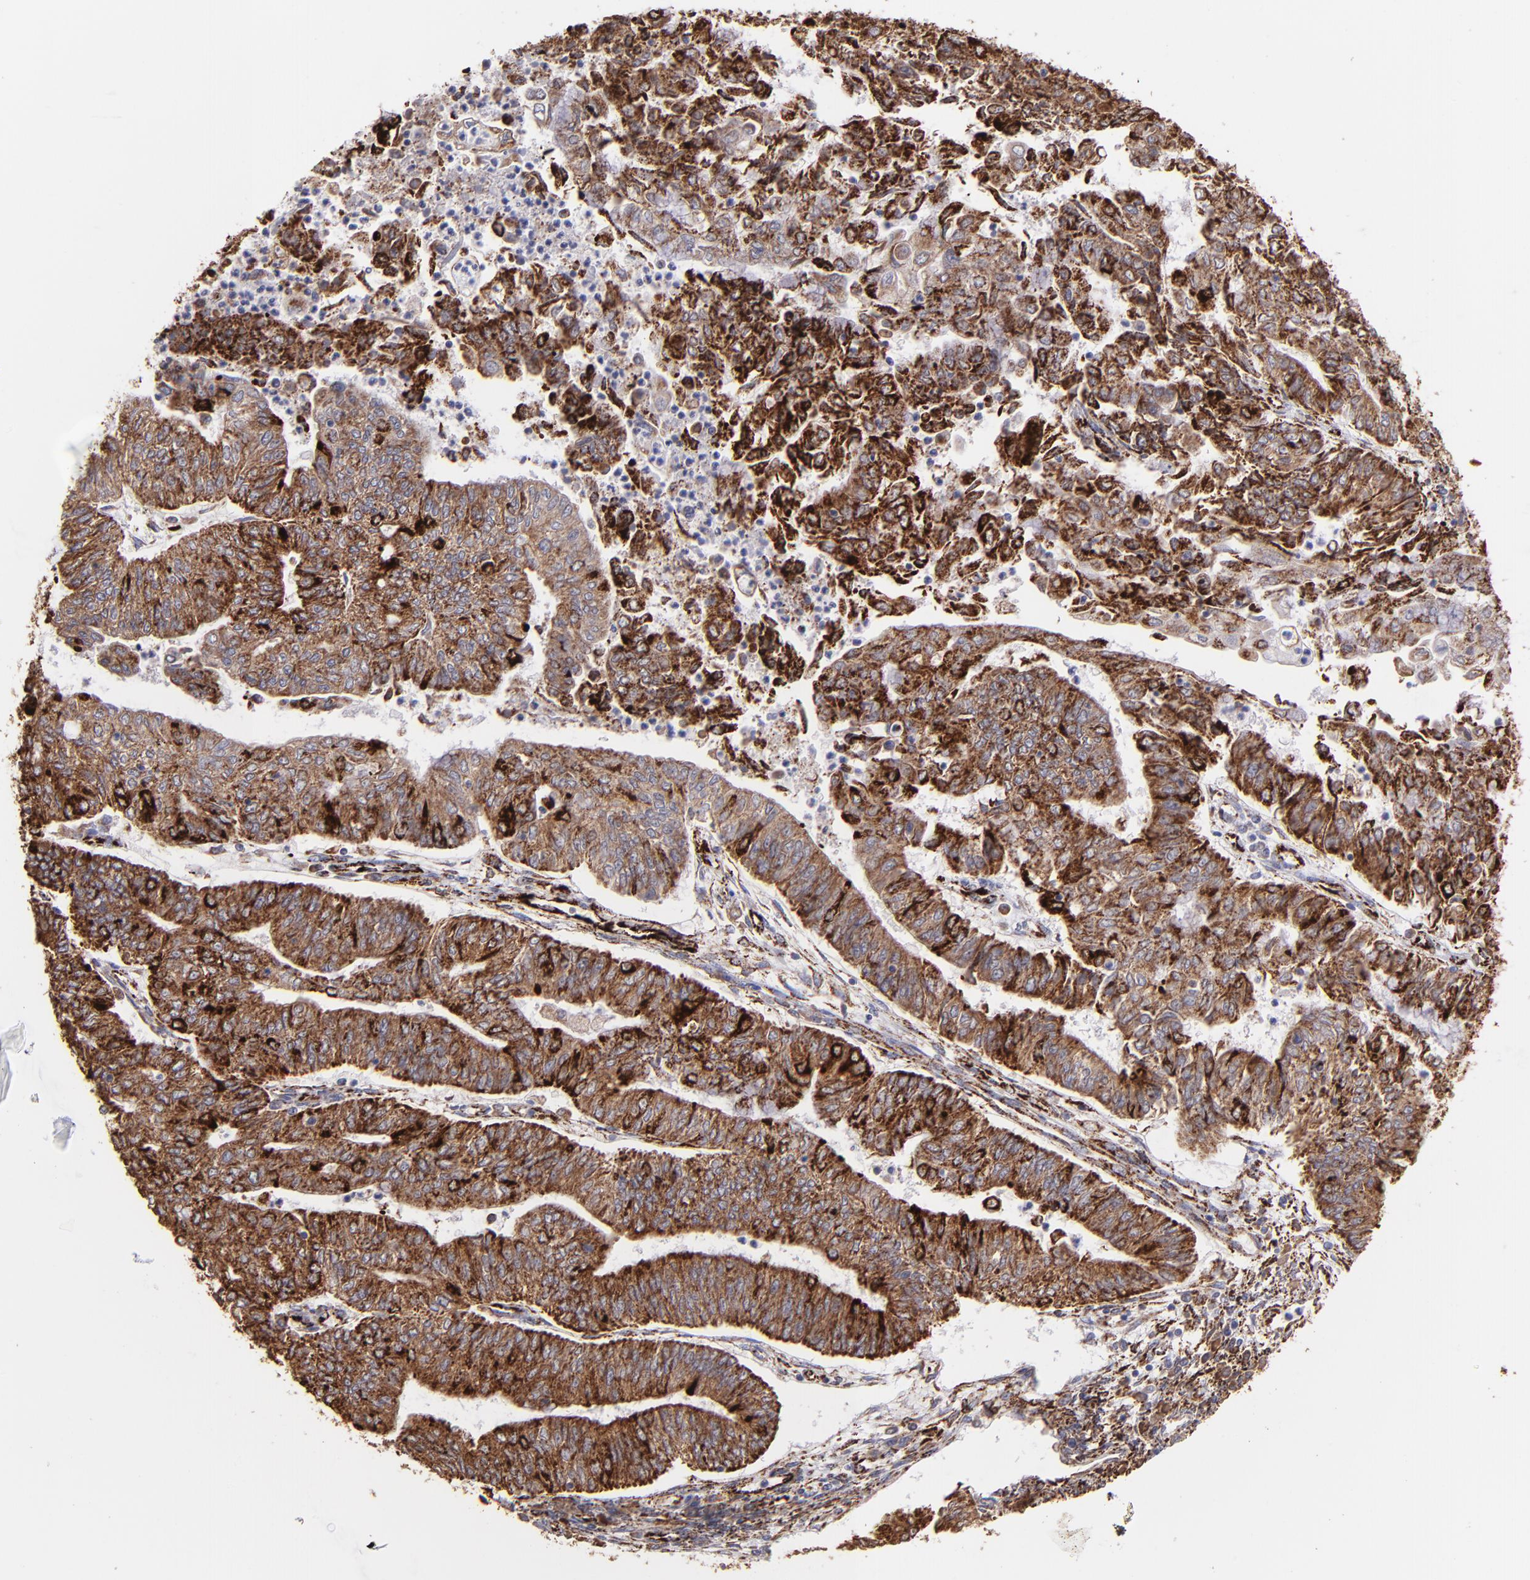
{"staining": {"intensity": "strong", "quantity": ">75%", "location": "cytoplasmic/membranous"}, "tissue": "endometrial cancer", "cell_type": "Tumor cells", "image_type": "cancer", "snomed": [{"axis": "morphology", "description": "Adenocarcinoma, NOS"}, {"axis": "topography", "description": "Endometrium"}], "caption": "An IHC image of tumor tissue is shown. Protein staining in brown labels strong cytoplasmic/membranous positivity in endometrial cancer within tumor cells. The protein is stained brown, and the nuclei are stained in blue (DAB (3,3'-diaminobenzidine) IHC with brightfield microscopy, high magnification).", "gene": "MAOB", "patient": {"sex": "female", "age": 59}}